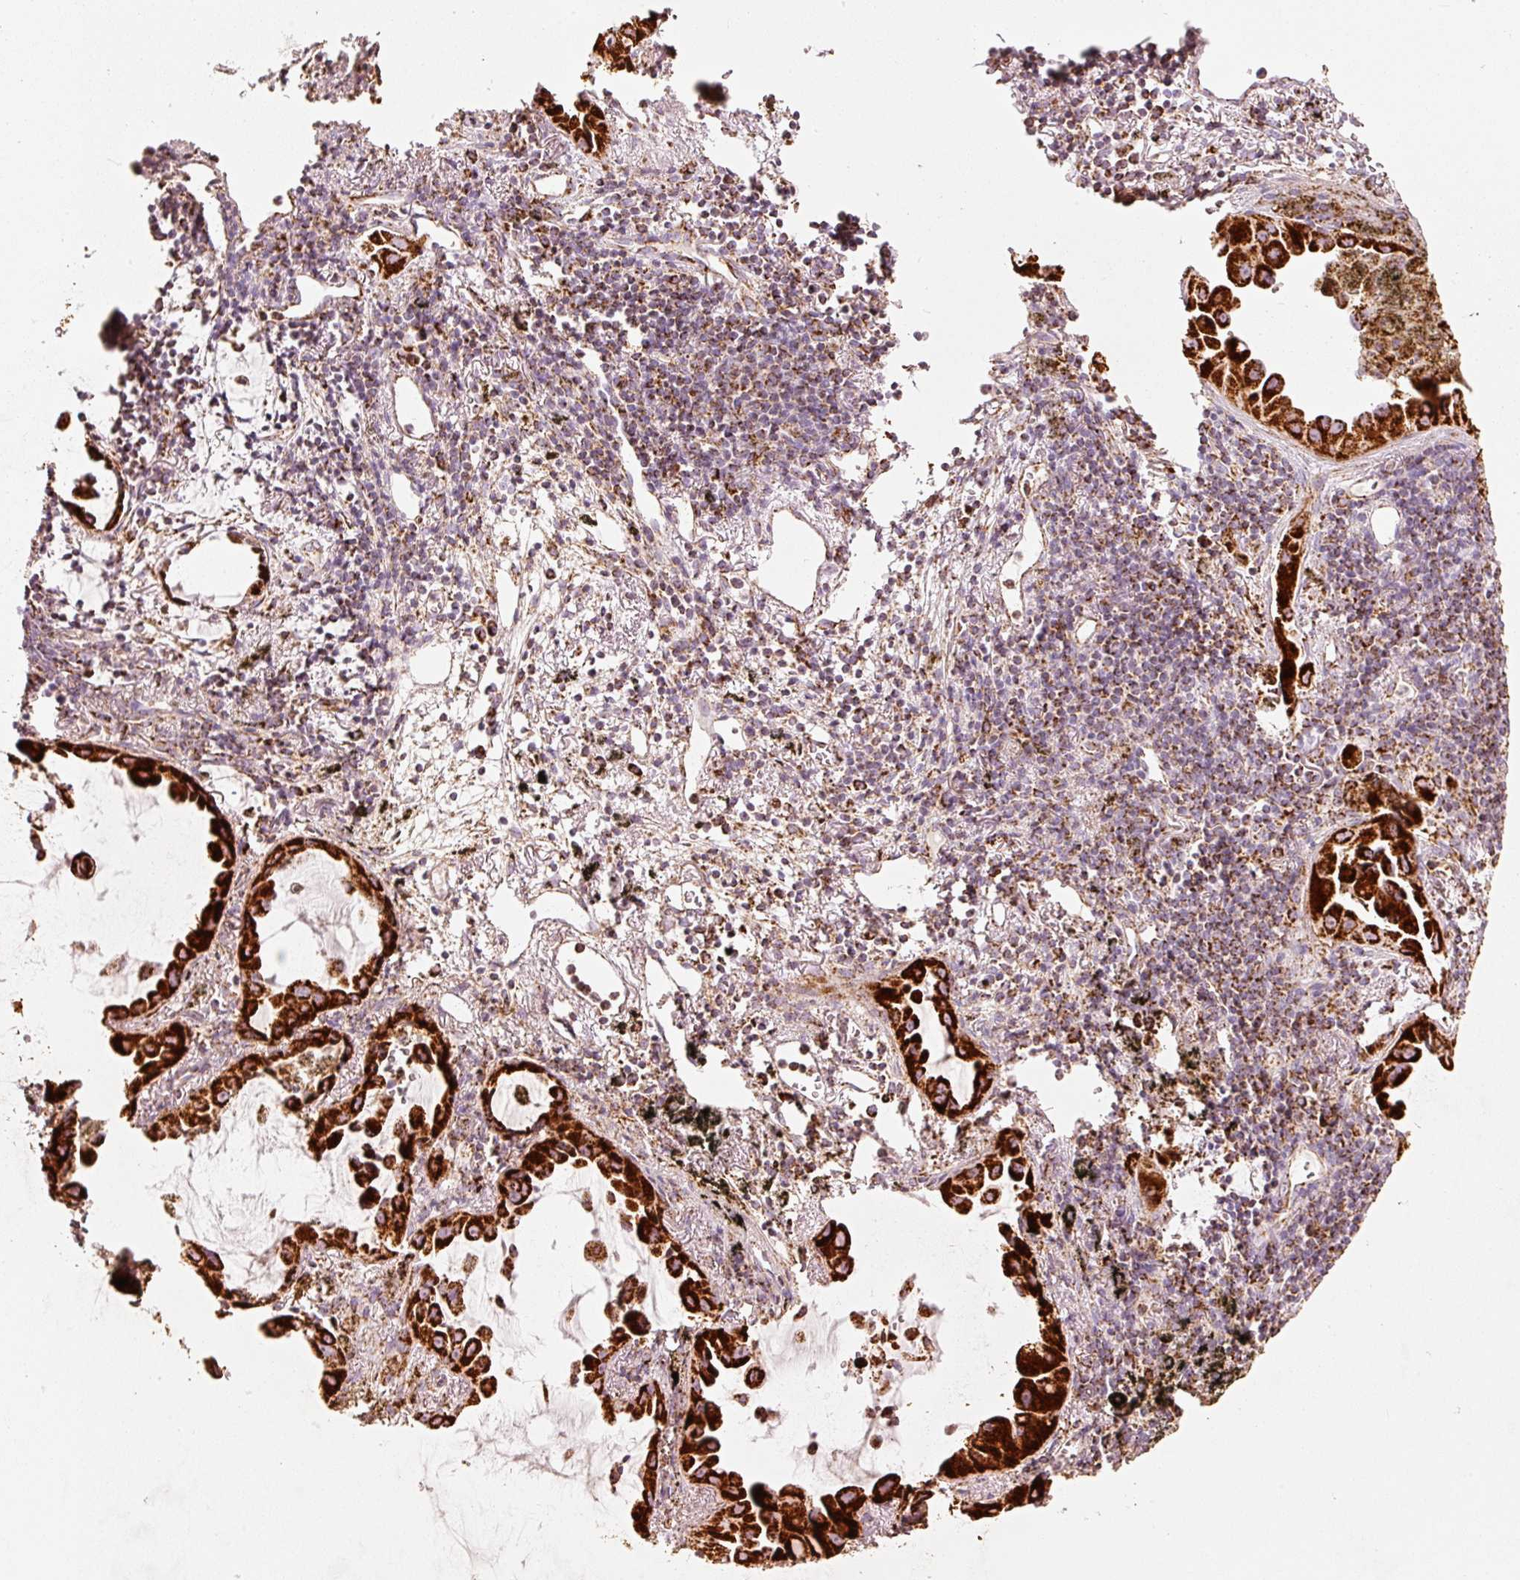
{"staining": {"intensity": "strong", "quantity": ">75%", "location": "cytoplasmic/membranous"}, "tissue": "lung cancer", "cell_type": "Tumor cells", "image_type": "cancer", "snomed": [{"axis": "morphology", "description": "Adenocarcinoma, NOS"}, {"axis": "topography", "description": "Lung"}], "caption": "Immunohistochemical staining of human lung cancer (adenocarcinoma) shows high levels of strong cytoplasmic/membranous protein staining in approximately >75% of tumor cells.", "gene": "UQCRC1", "patient": {"sex": "male", "age": 68}}